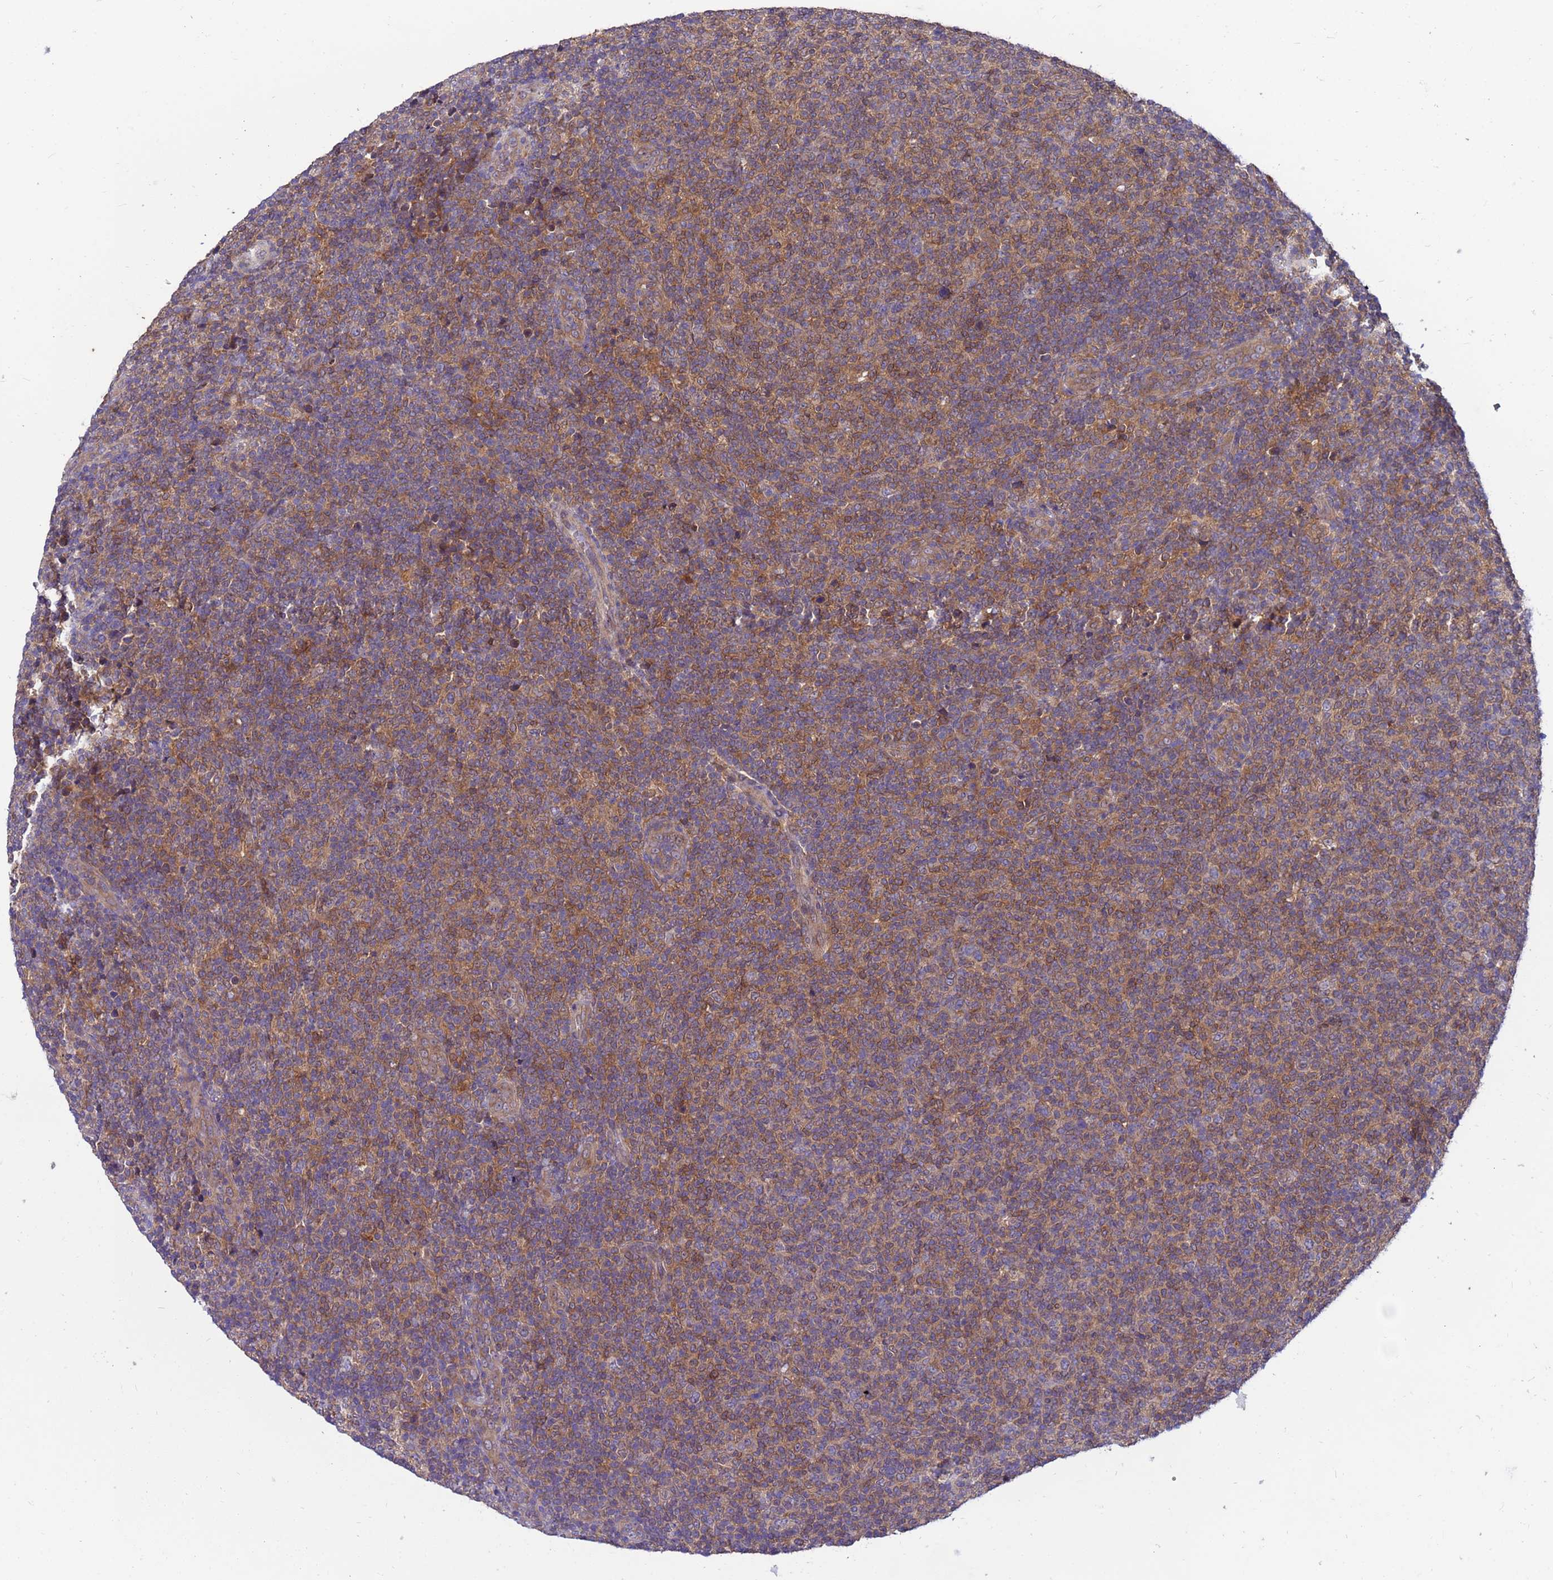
{"staining": {"intensity": "weak", "quantity": ">75%", "location": "cytoplasmic/membranous"}, "tissue": "lymphoma", "cell_type": "Tumor cells", "image_type": "cancer", "snomed": [{"axis": "morphology", "description": "Malignant lymphoma, non-Hodgkin's type, Low grade"}, {"axis": "topography", "description": "Lymph node"}], "caption": "A histopathology image of human malignant lymphoma, non-Hodgkin's type (low-grade) stained for a protein exhibits weak cytoplasmic/membranous brown staining in tumor cells.", "gene": "GET3", "patient": {"sex": "male", "age": 66}}